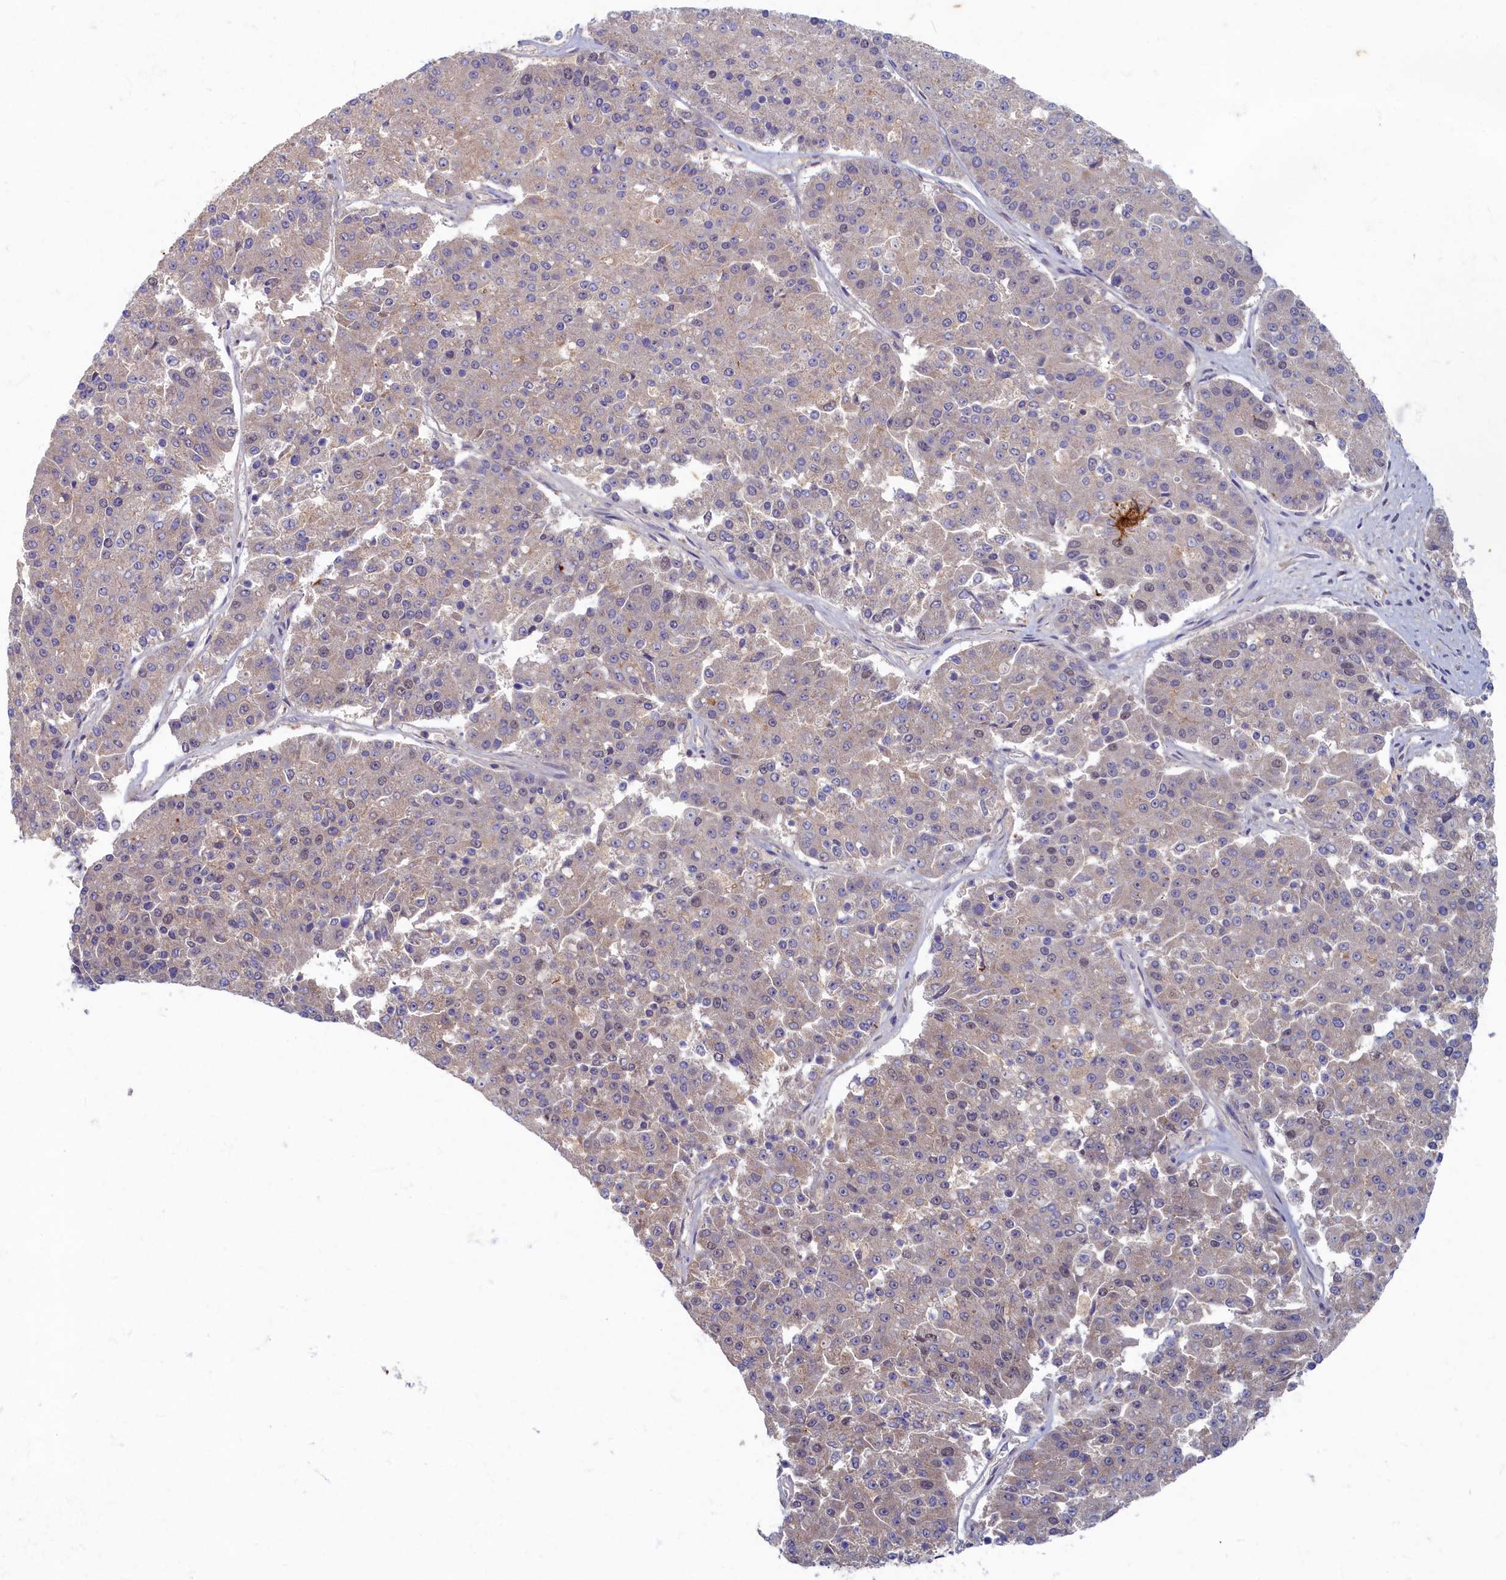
{"staining": {"intensity": "negative", "quantity": "none", "location": "none"}, "tissue": "pancreatic cancer", "cell_type": "Tumor cells", "image_type": "cancer", "snomed": [{"axis": "morphology", "description": "Adenocarcinoma, NOS"}, {"axis": "topography", "description": "Pancreas"}], "caption": "This is an immunohistochemistry histopathology image of pancreatic cancer. There is no expression in tumor cells.", "gene": "WDR59", "patient": {"sex": "male", "age": 50}}